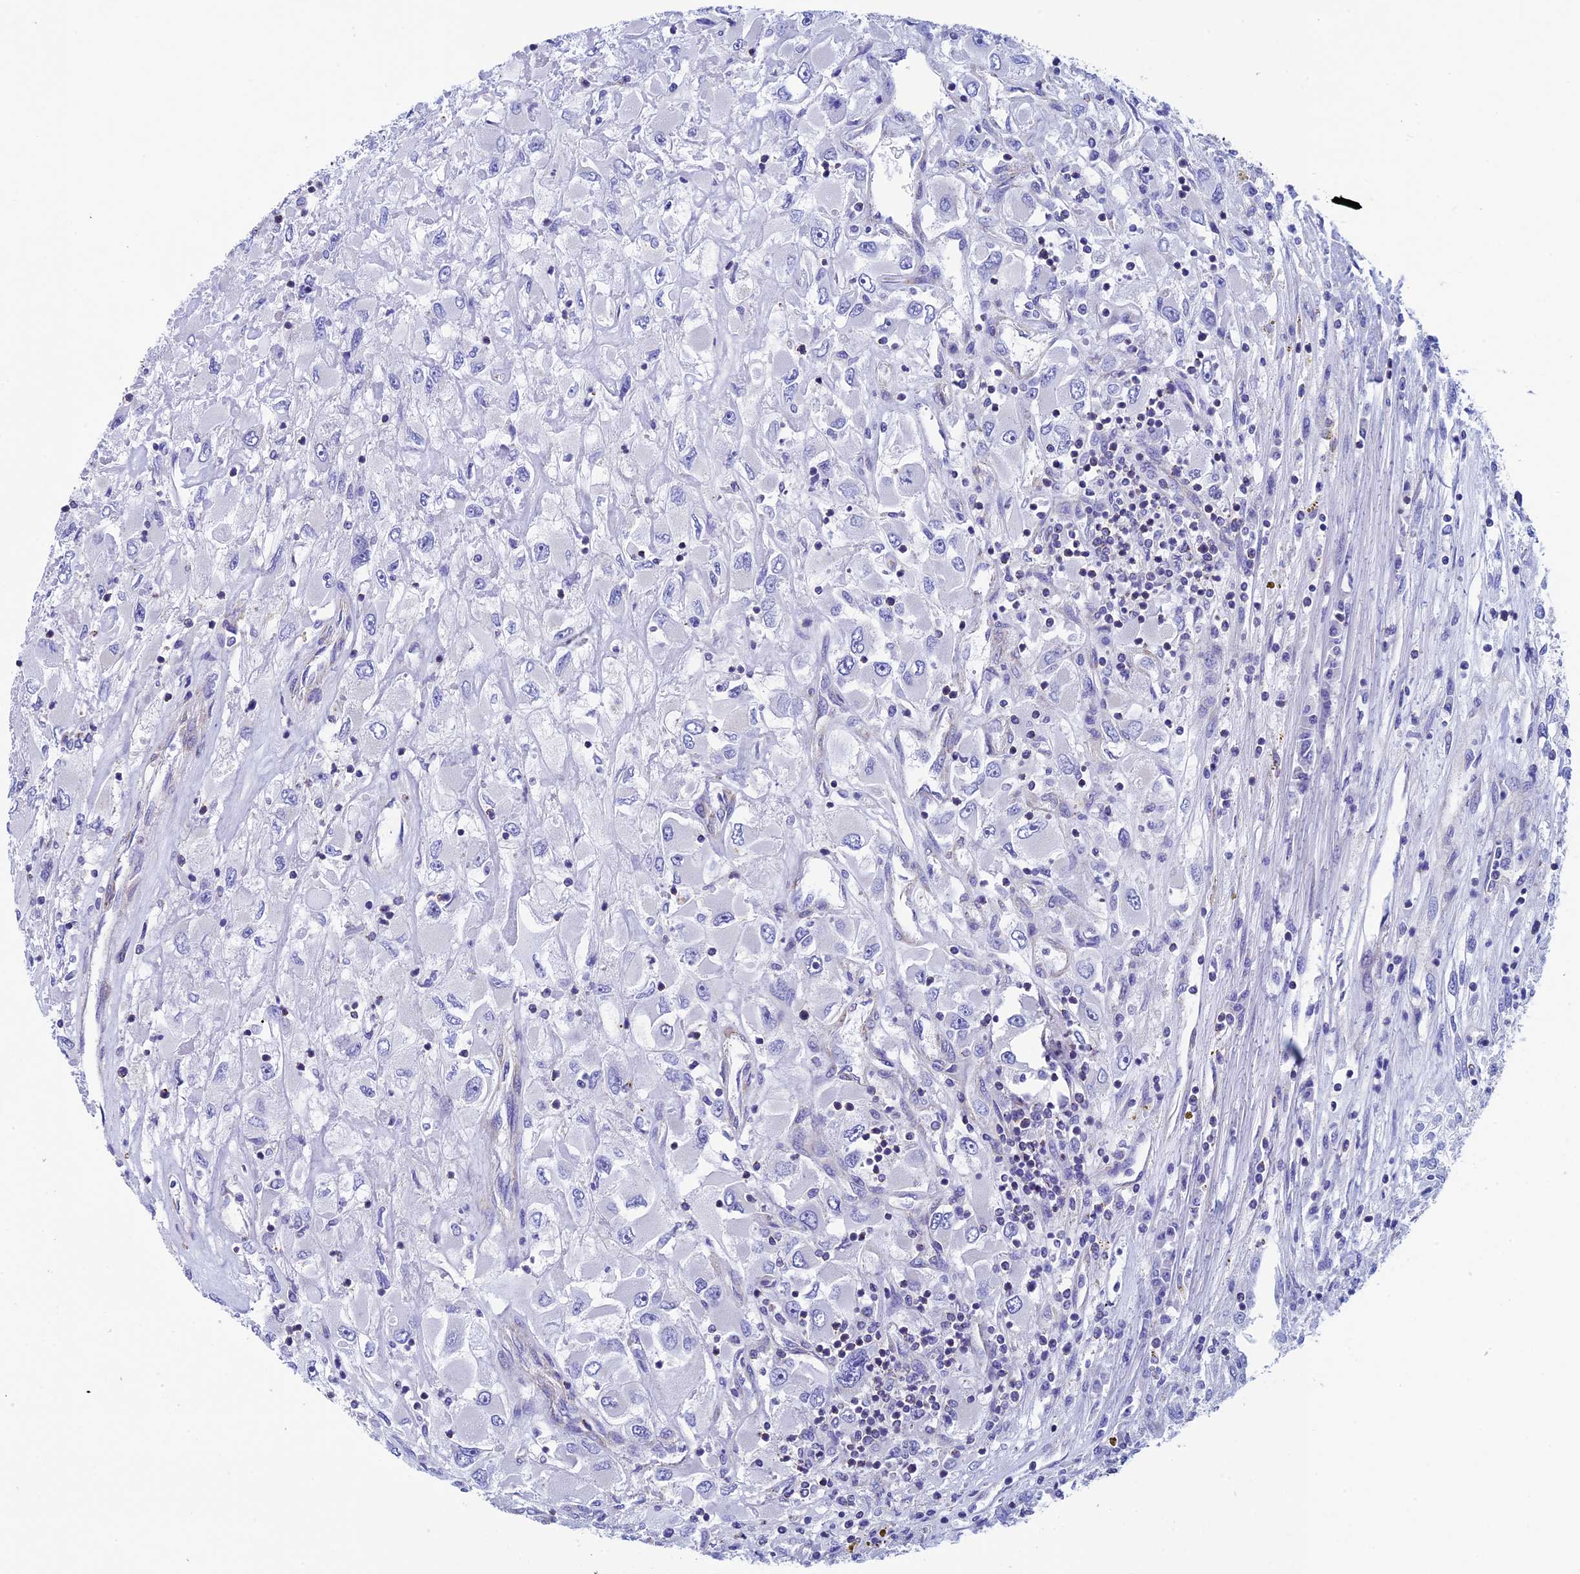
{"staining": {"intensity": "negative", "quantity": "none", "location": "none"}, "tissue": "renal cancer", "cell_type": "Tumor cells", "image_type": "cancer", "snomed": [{"axis": "morphology", "description": "Adenocarcinoma, NOS"}, {"axis": "topography", "description": "Kidney"}], "caption": "Immunohistochemistry histopathology image of neoplastic tissue: adenocarcinoma (renal) stained with DAB shows no significant protein staining in tumor cells. The staining is performed using DAB brown chromogen with nuclei counter-stained in using hematoxylin.", "gene": "SEPTIN1", "patient": {"sex": "female", "age": 52}}